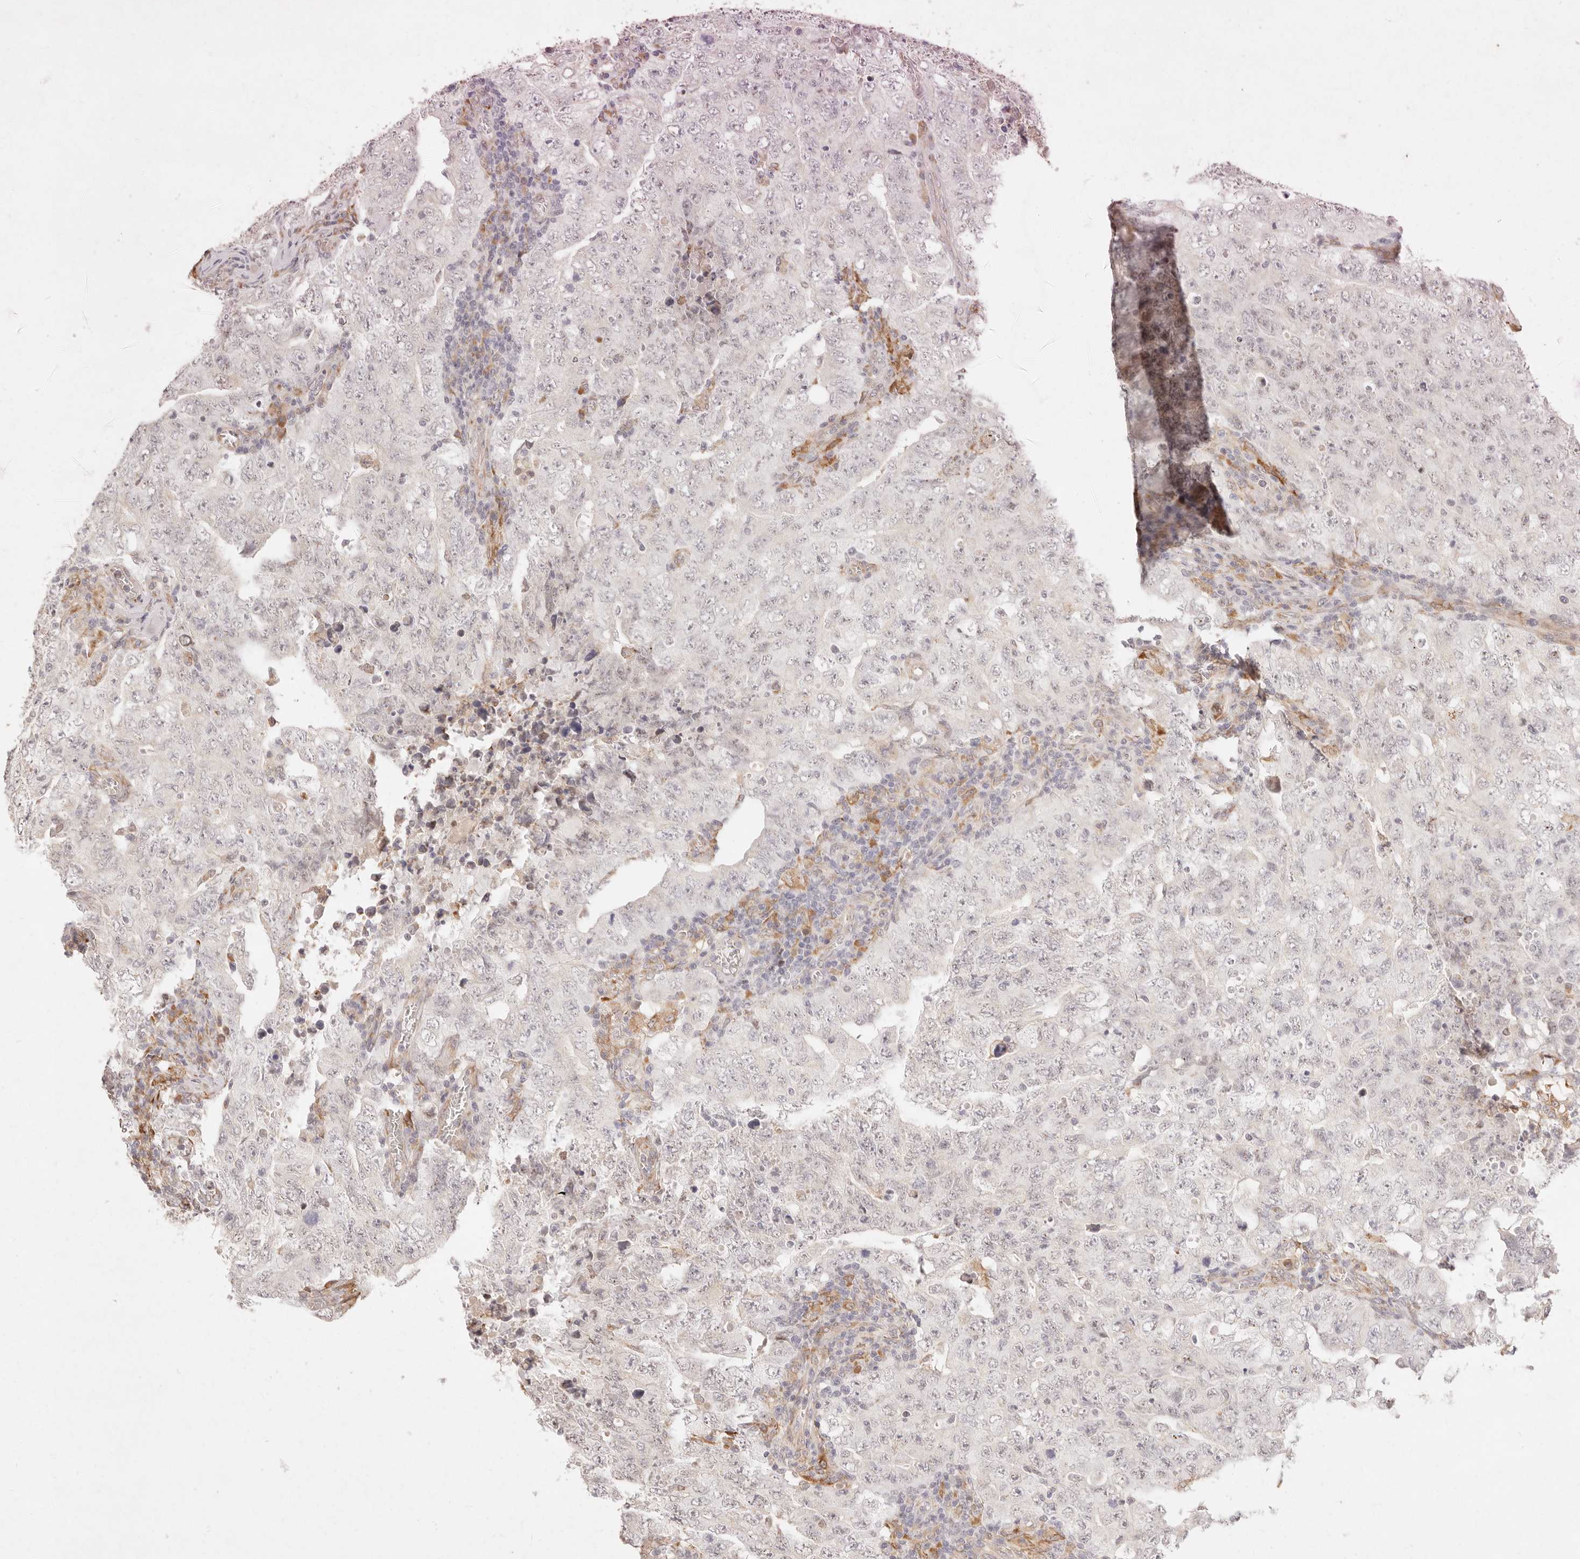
{"staining": {"intensity": "negative", "quantity": "none", "location": "none"}, "tissue": "testis cancer", "cell_type": "Tumor cells", "image_type": "cancer", "snomed": [{"axis": "morphology", "description": "Carcinoma, Embryonal, NOS"}, {"axis": "topography", "description": "Testis"}], "caption": "Immunohistochemical staining of embryonal carcinoma (testis) displays no significant expression in tumor cells. (DAB IHC, high magnification).", "gene": "C1orf127", "patient": {"sex": "male", "age": 26}}